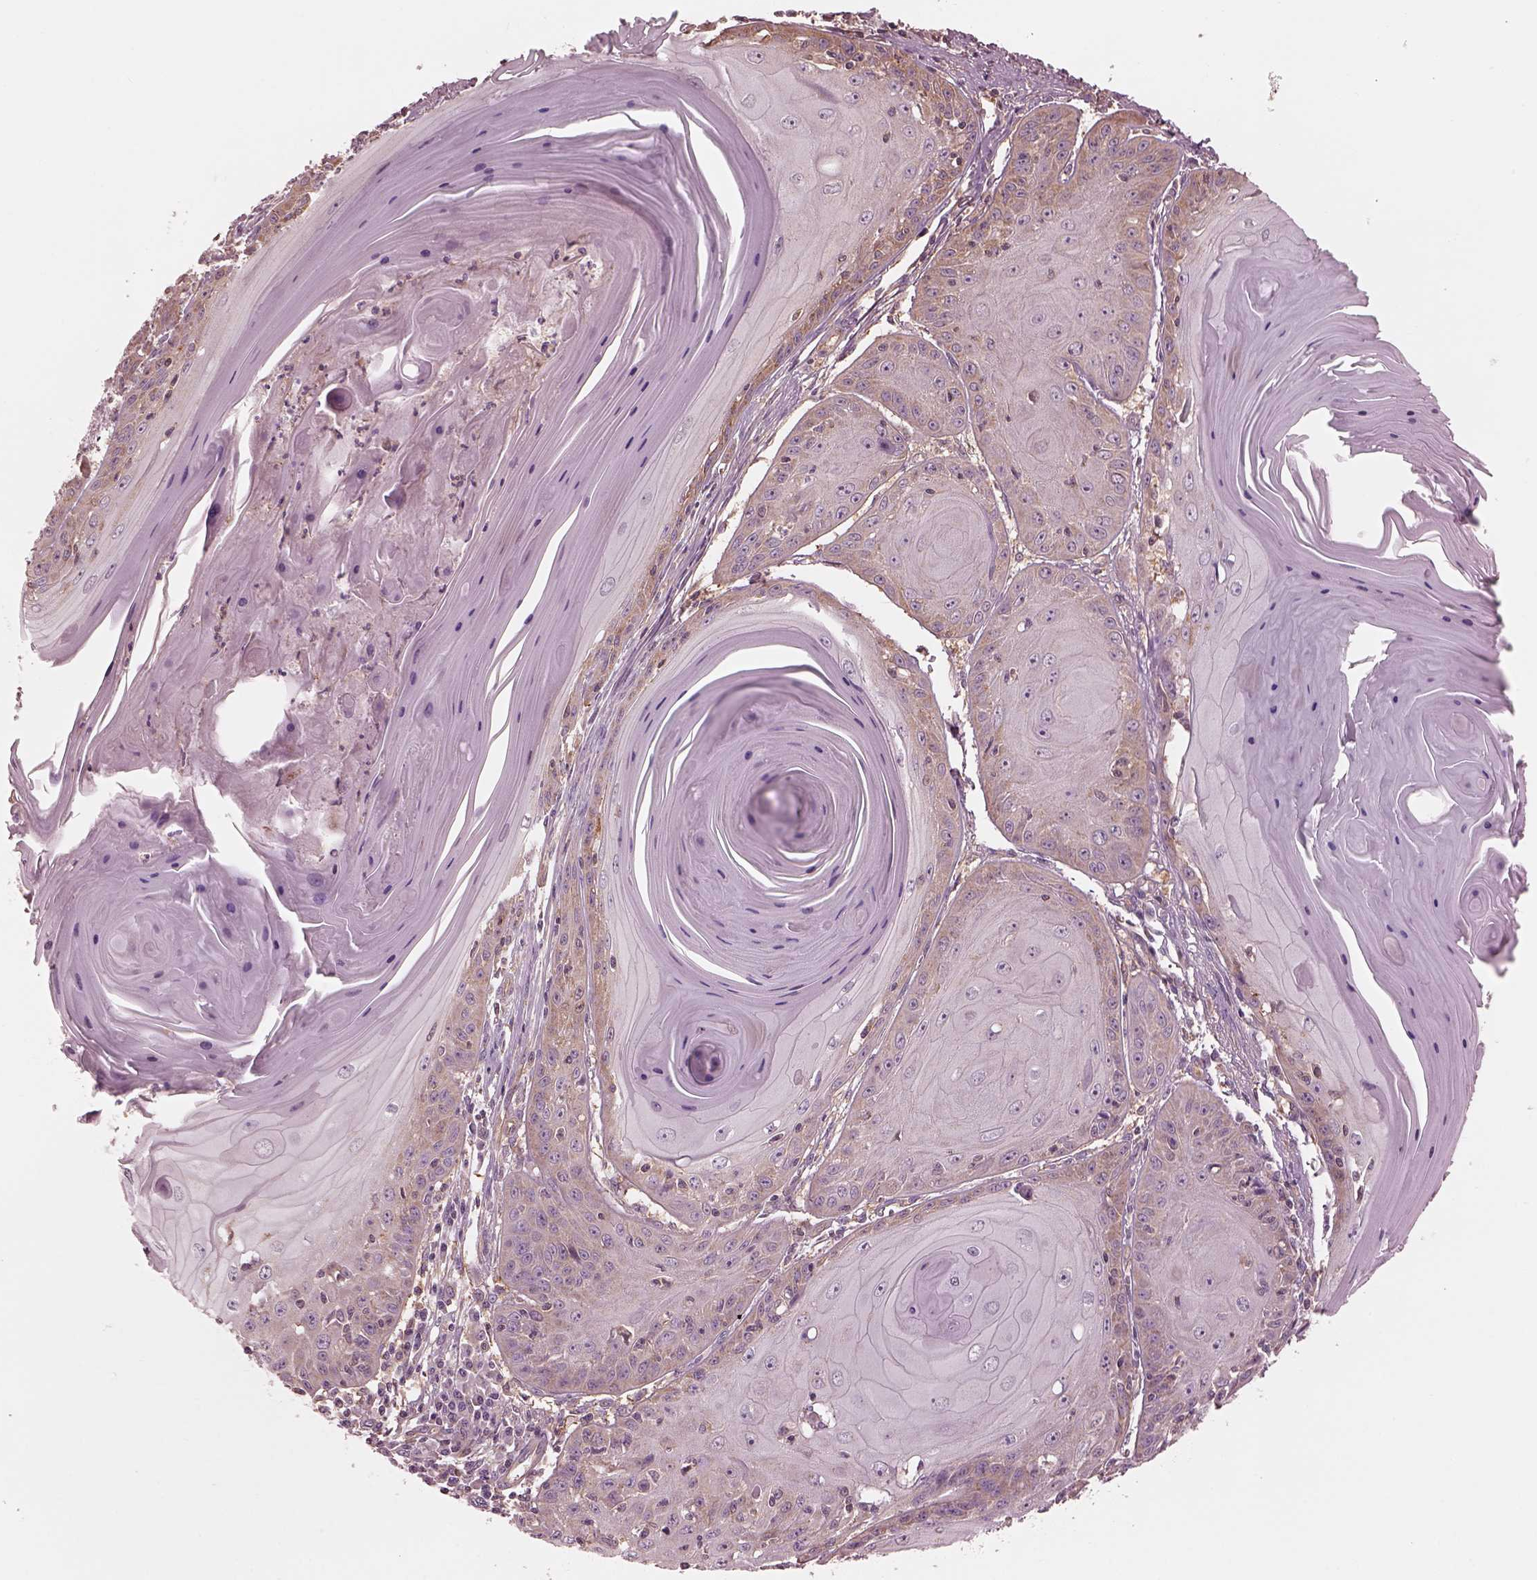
{"staining": {"intensity": "moderate", "quantity": "25%-75%", "location": "cytoplasmic/membranous"}, "tissue": "skin cancer", "cell_type": "Tumor cells", "image_type": "cancer", "snomed": [{"axis": "morphology", "description": "Squamous cell carcinoma, NOS"}, {"axis": "topography", "description": "Skin"}, {"axis": "topography", "description": "Vulva"}], "caption": "A brown stain highlights moderate cytoplasmic/membranous staining of a protein in squamous cell carcinoma (skin) tumor cells.", "gene": "STK33", "patient": {"sex": "female", "age": 85}}